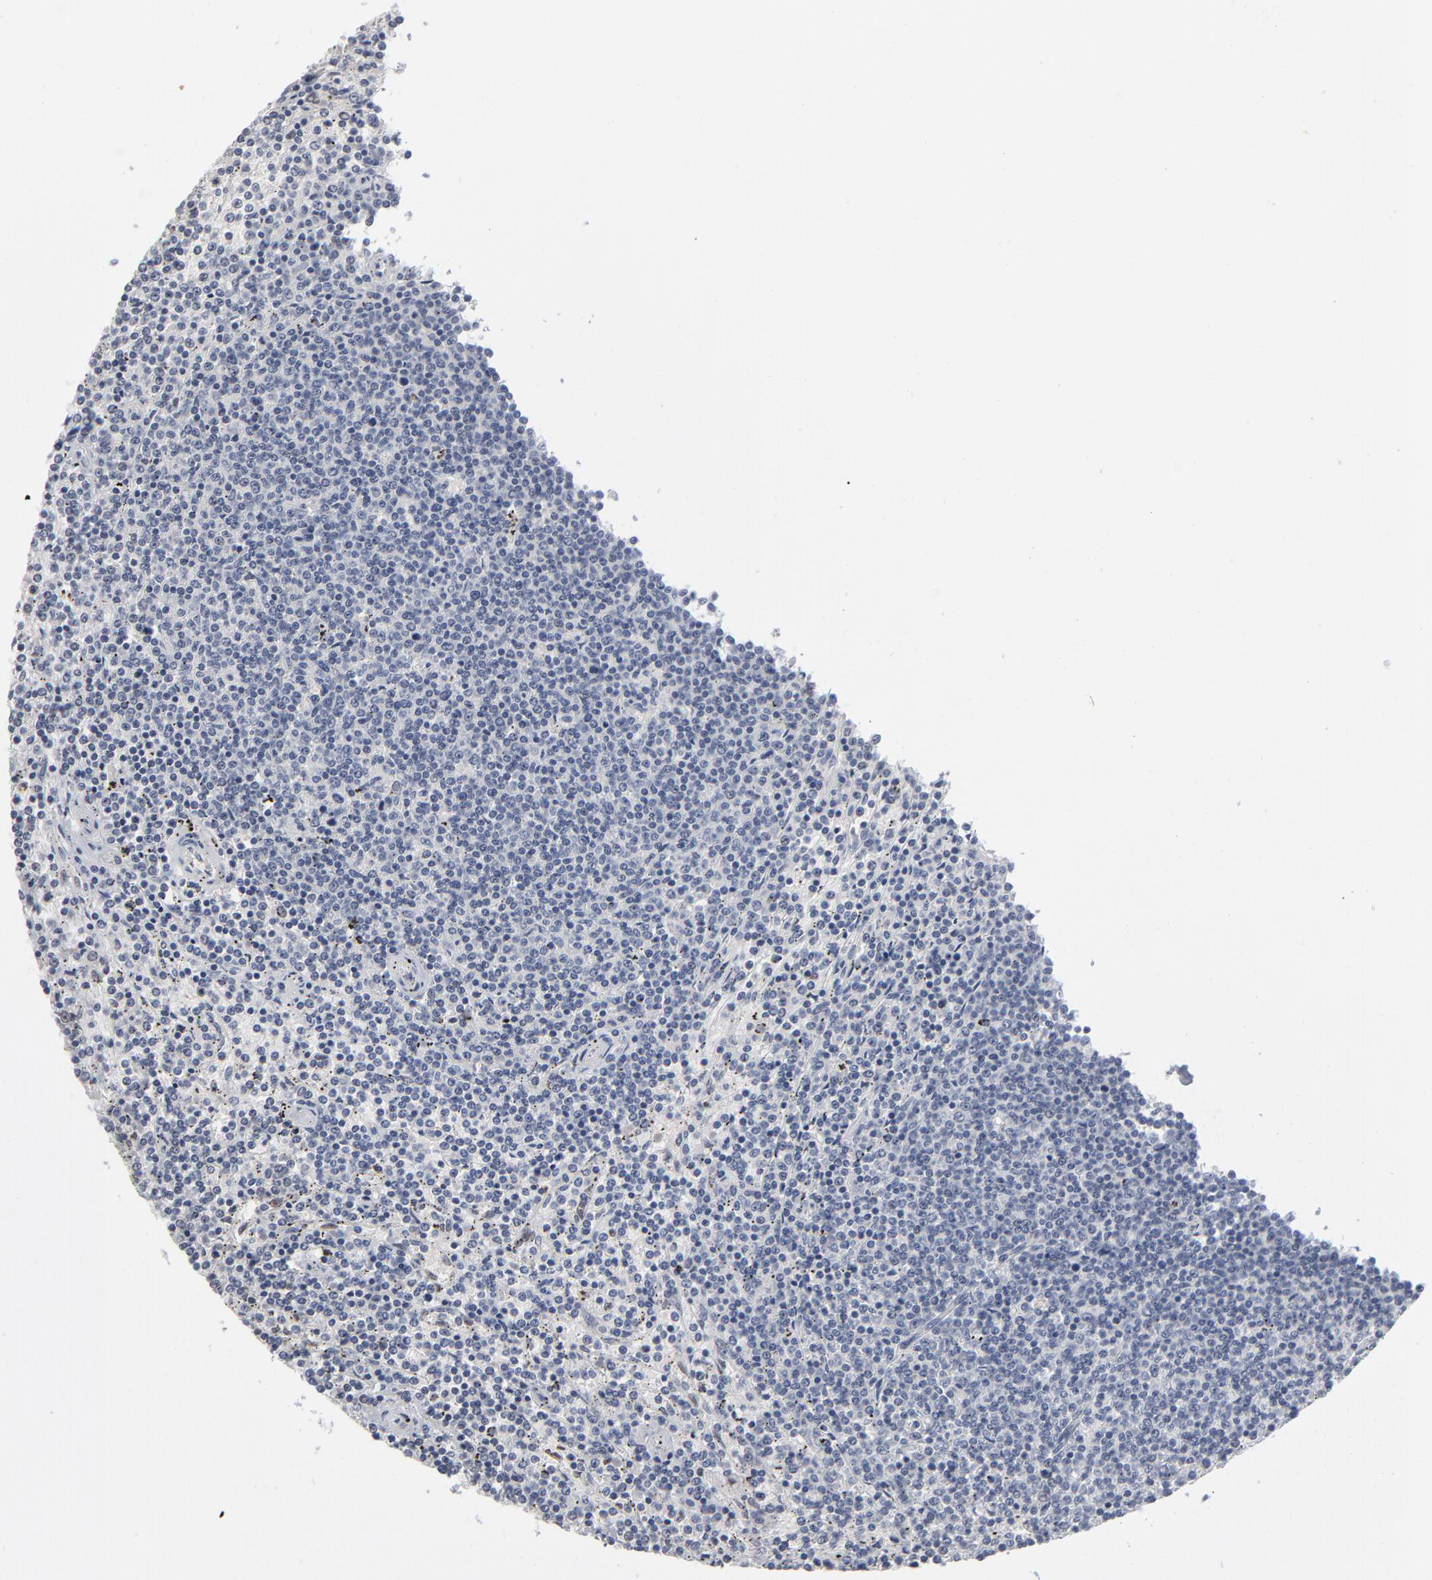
{"staining": {"intensity": "negative", "quantity": "none", "location": "none"}, "tissue": "lymphoma", "cell_type": "Tumor cells", "image_type": "cancer", "snomed": [{"axis": "morphology", "description": "Malignant lymphoma, non-Hodgkin's type, Low grade"}, {"axis": "topography", "description": "Spleen"}], "caption": "High power microscopy histopathology image of an immunohistochemistry (IHC) image of lymphoma, revealing no significant expression in tumor cells.", "gene": "FOXN2", "patient": {"sex": "female", "age": 50}}